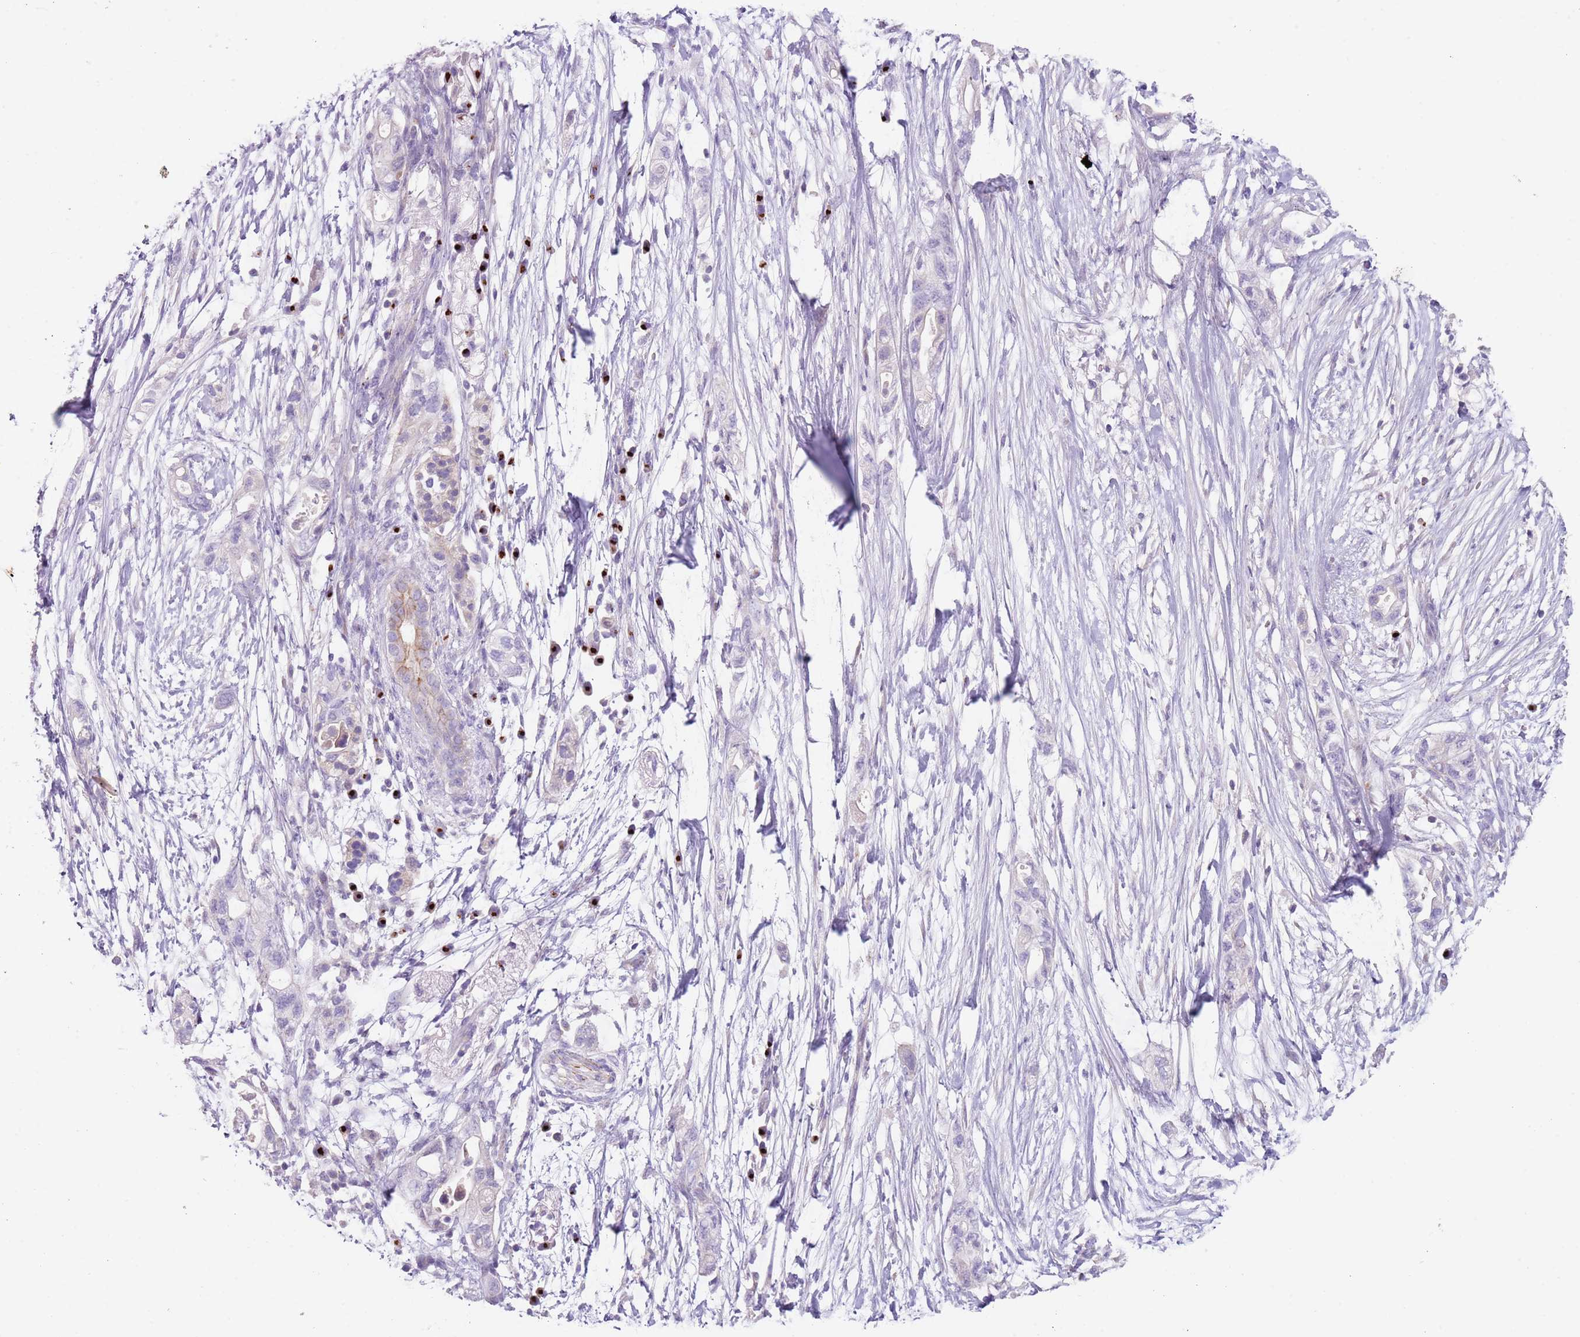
{"staining": {"intensity": "weak", "quantity": "<25%", "location": "cytoplasmic/membranous"}, "tissue": "pancreatic cancer", "cell_type": "Tumor cells", "image_type": "cancer", "snomed": [{"axis": "morphology", "description": "Adenocarcinoma, NOS"}, {"axis": "topography", "description": "Pancreas"}], "caption": "There is no significant expression in tumor cells of pancreatic adenocarcinoma.", "gene": "C2CD3", "patient": {"sex": "female", "age": 72}}